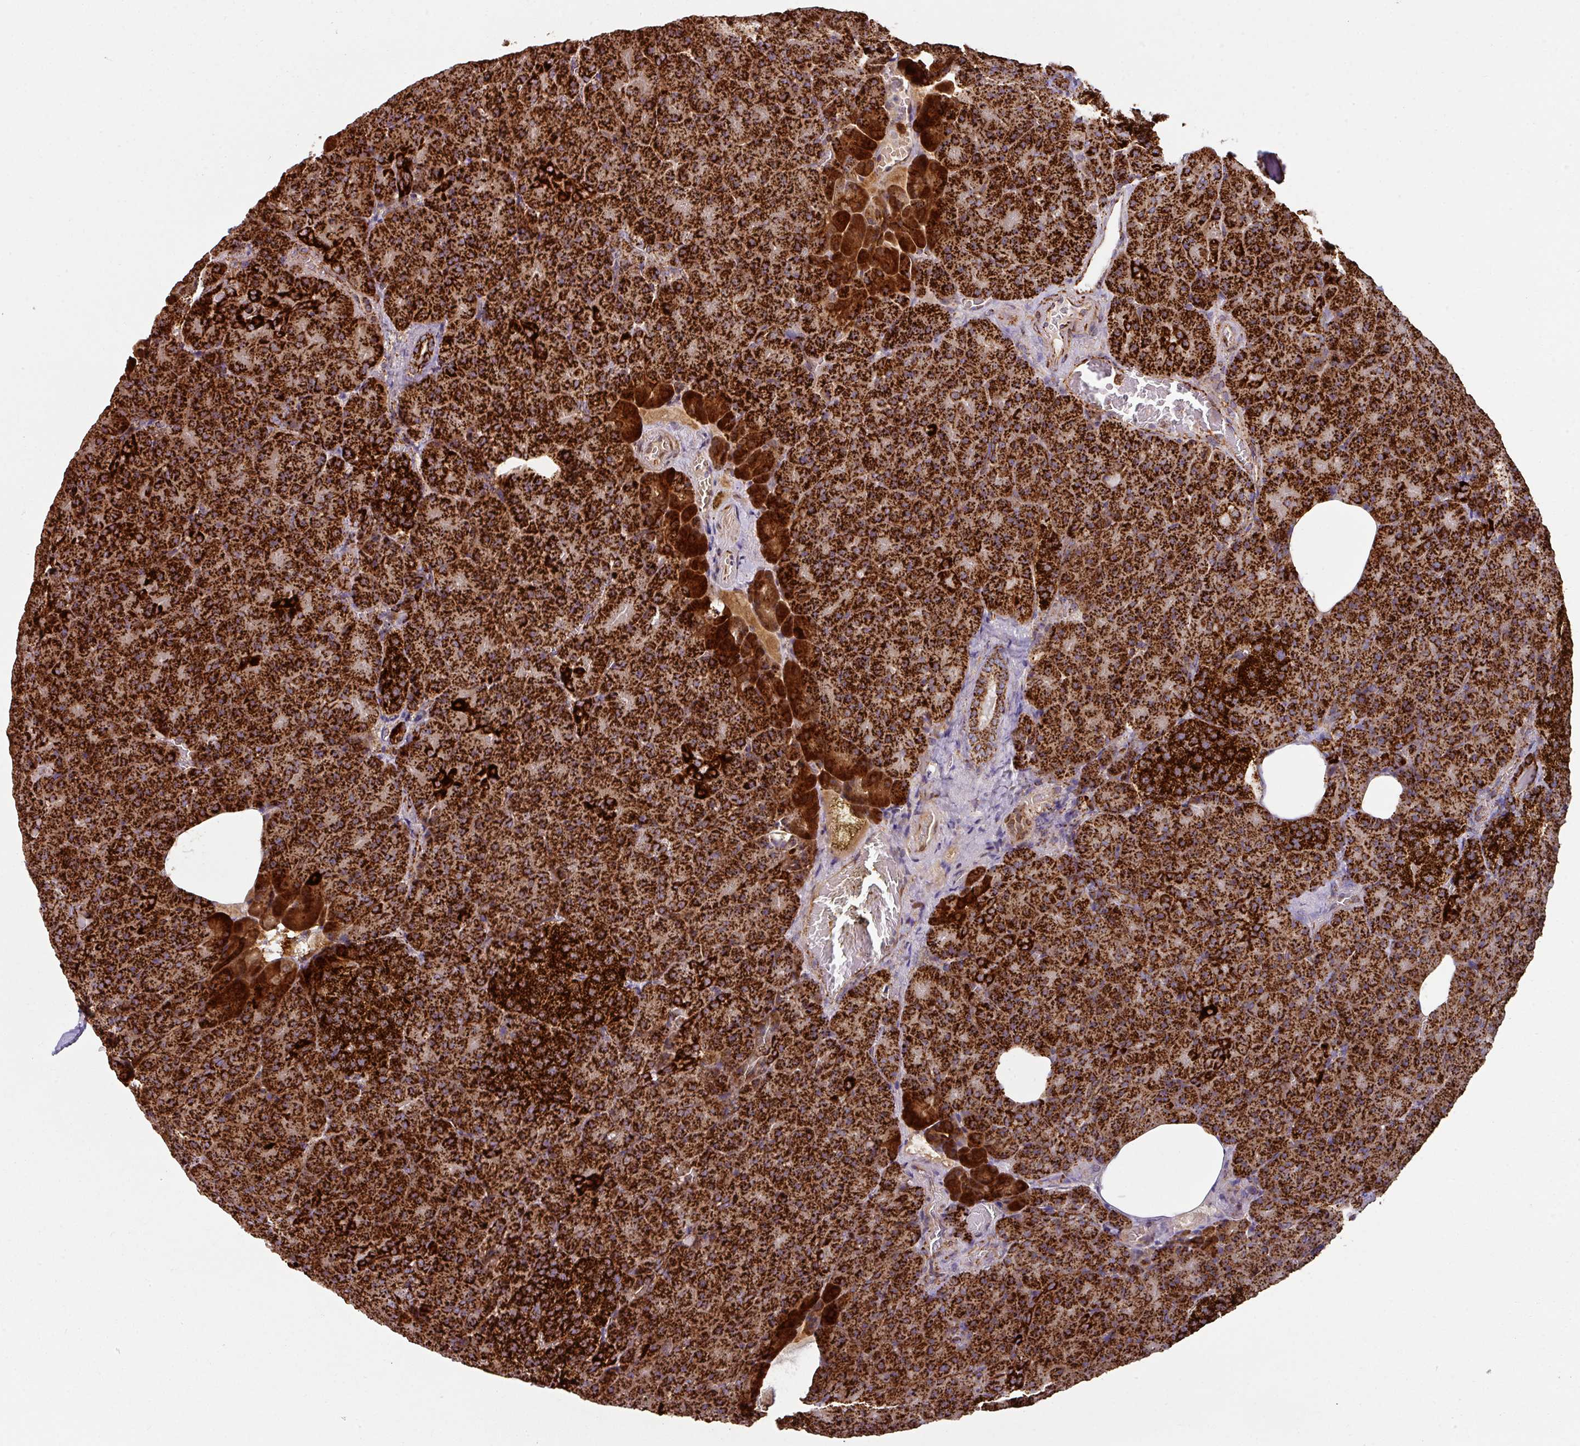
{"staining": {"intensity": "strong", "quantity": ">75%", "location": "cytoplasmic/membranous"}, "tissue": "pancreas", "cell_type": "Exocrine glandular cells", "image_type": "normal", "snomed": [{"axis": "morphology", "description": "Normal tissue, NOS"}, {"axis": "topography", "description": "Pancreas"}], "caption": "Exocrine glandular cells reveal high levels of strong cytoplasmic/membranous staining in approximately >75% of cells in normal pancreas.", "gene": "TRAP1", "patient": {"sex": "female", "age": 74}}